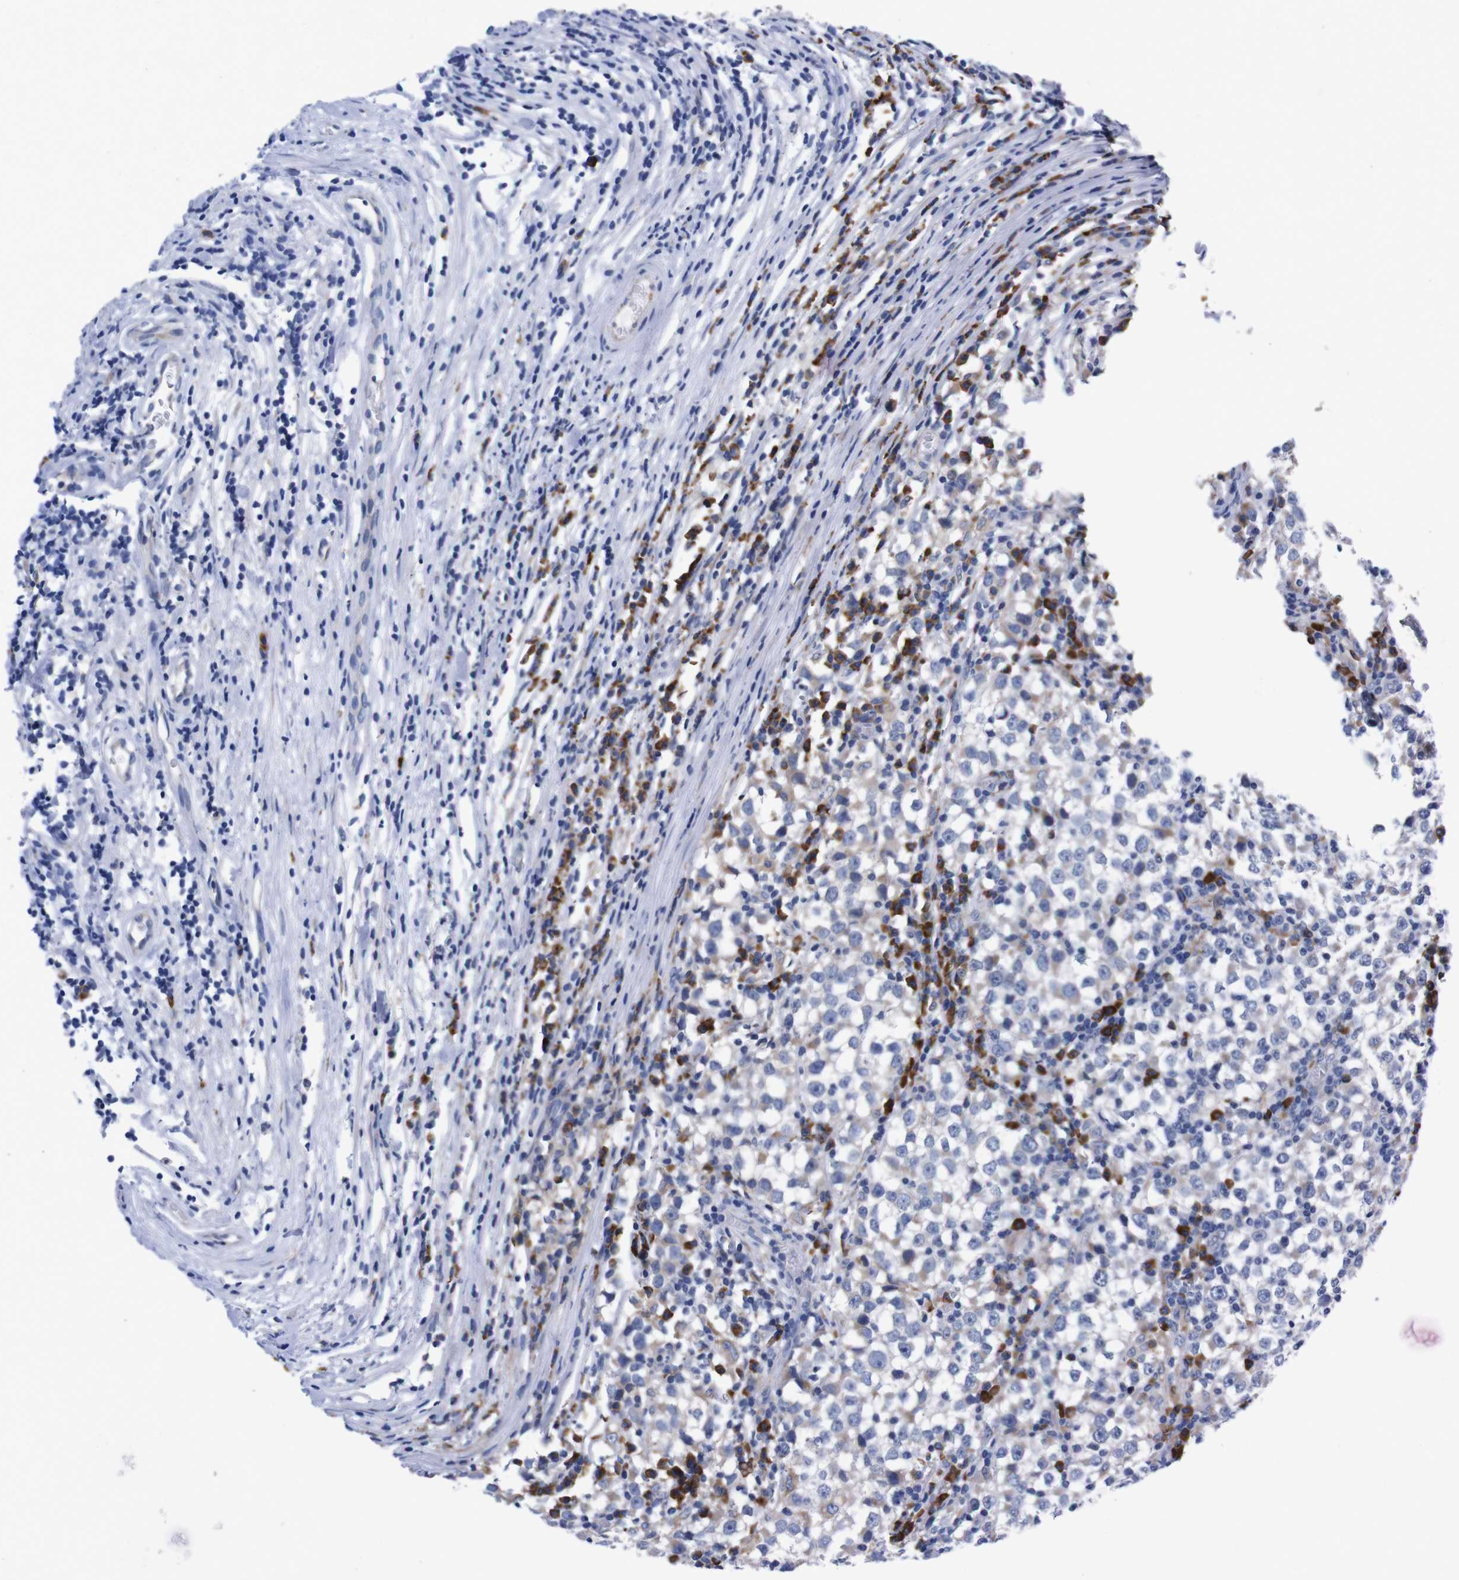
{"staining": {"intensity": "weak", "quantity": "<25%", "location": "cytoplasmic/membranous"}, "tissue": "testis cancer", "cell_type": "Tumor cells", "image_type": "cancer", "snomed": [{"axis": "morphology", "description": "Seminoma, NOS"}, {"axis": "topography", "description": "Testis"}], "caption": "Image shows no protein staining in tumor cells of seminoma (testis) tissue.", "gene": "NEBL", "patient": {"sex": "male", "age": 65}}